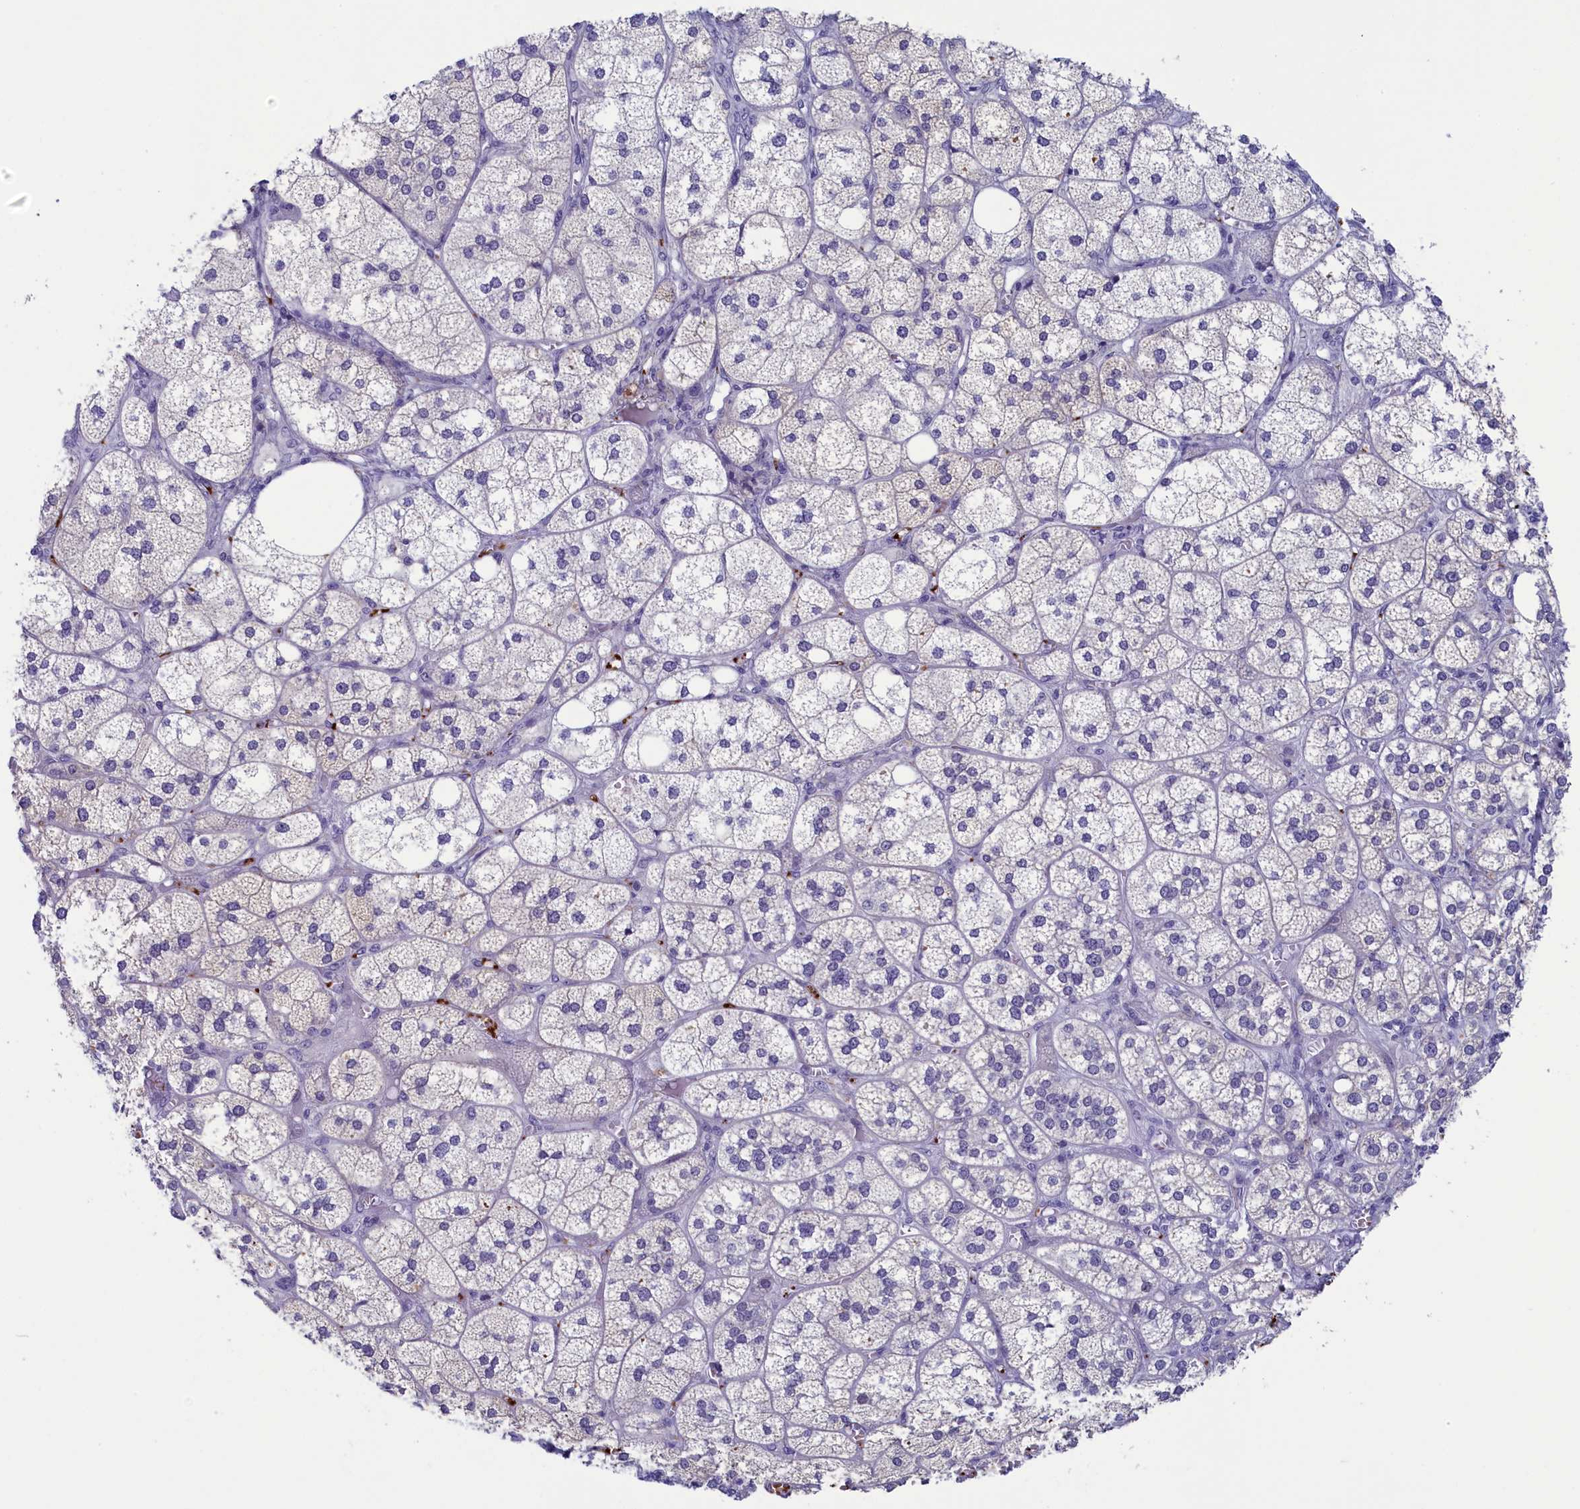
{"staining": {"intensity": "moderate", "quantity": "<25%", "location": "cytoplasmic/membranous"}, "tissue": "adrenal gland", "cell_type": "Glandular cells", "image_type": "normal", "snomed": [{"axis": "morphology", "description": "Normal tissue, NOS"}, {"axis": "topography", "description": "Adrenal gland"}], "caption": "Brown immunohistochemical staining in benign adrenal gland exhibits moderate cytoplasmic/membranous expression in about <25% of glandular cells.", "gene": "AIFM2", "patient": {"sex": "female", "age": 61}}